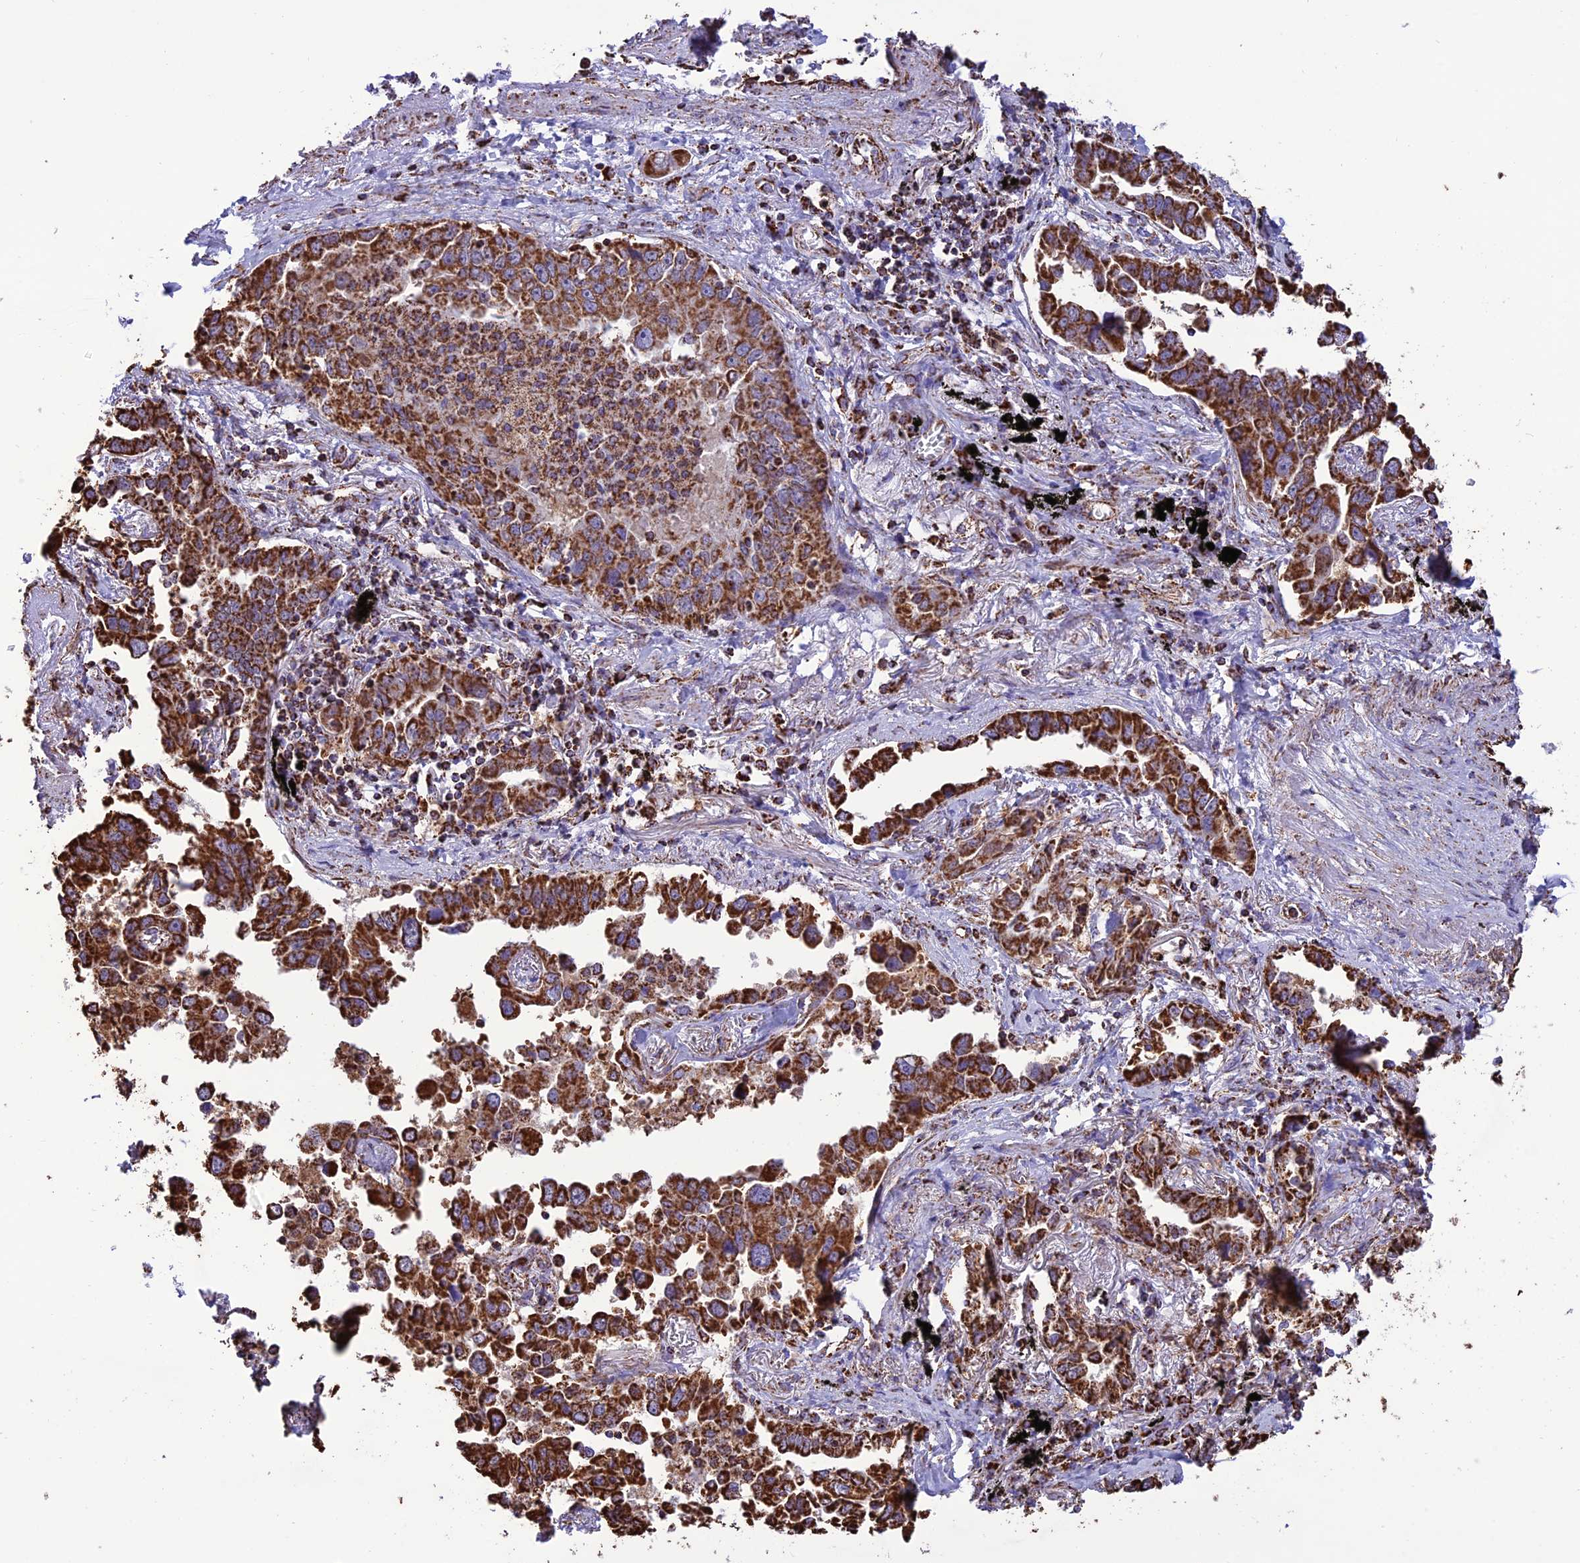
{"staining": {"intensity": "strong", "quantity": ">75%", "location": "cytoplasmic/membranous"}, "tissue": "lung cancer", "cell_type": "Tumor cells", "image_type": "cancer", "snomed": [{"axis": "morphology", "description": "Adenocarcinoma, NOS"}, {"axis": "topography", "description": "Lung"}], "caption": "Lung cancer (adenocarcinoma) stained with DAB (3,3'-diaminobenzidine) IHC demonstrates high levels of strong cytoplasmic/membranous positivity in approximately >75% of tumor cells.", "gene": "NDUFAF1", "patient": {"sex": "male", "age": 67}}